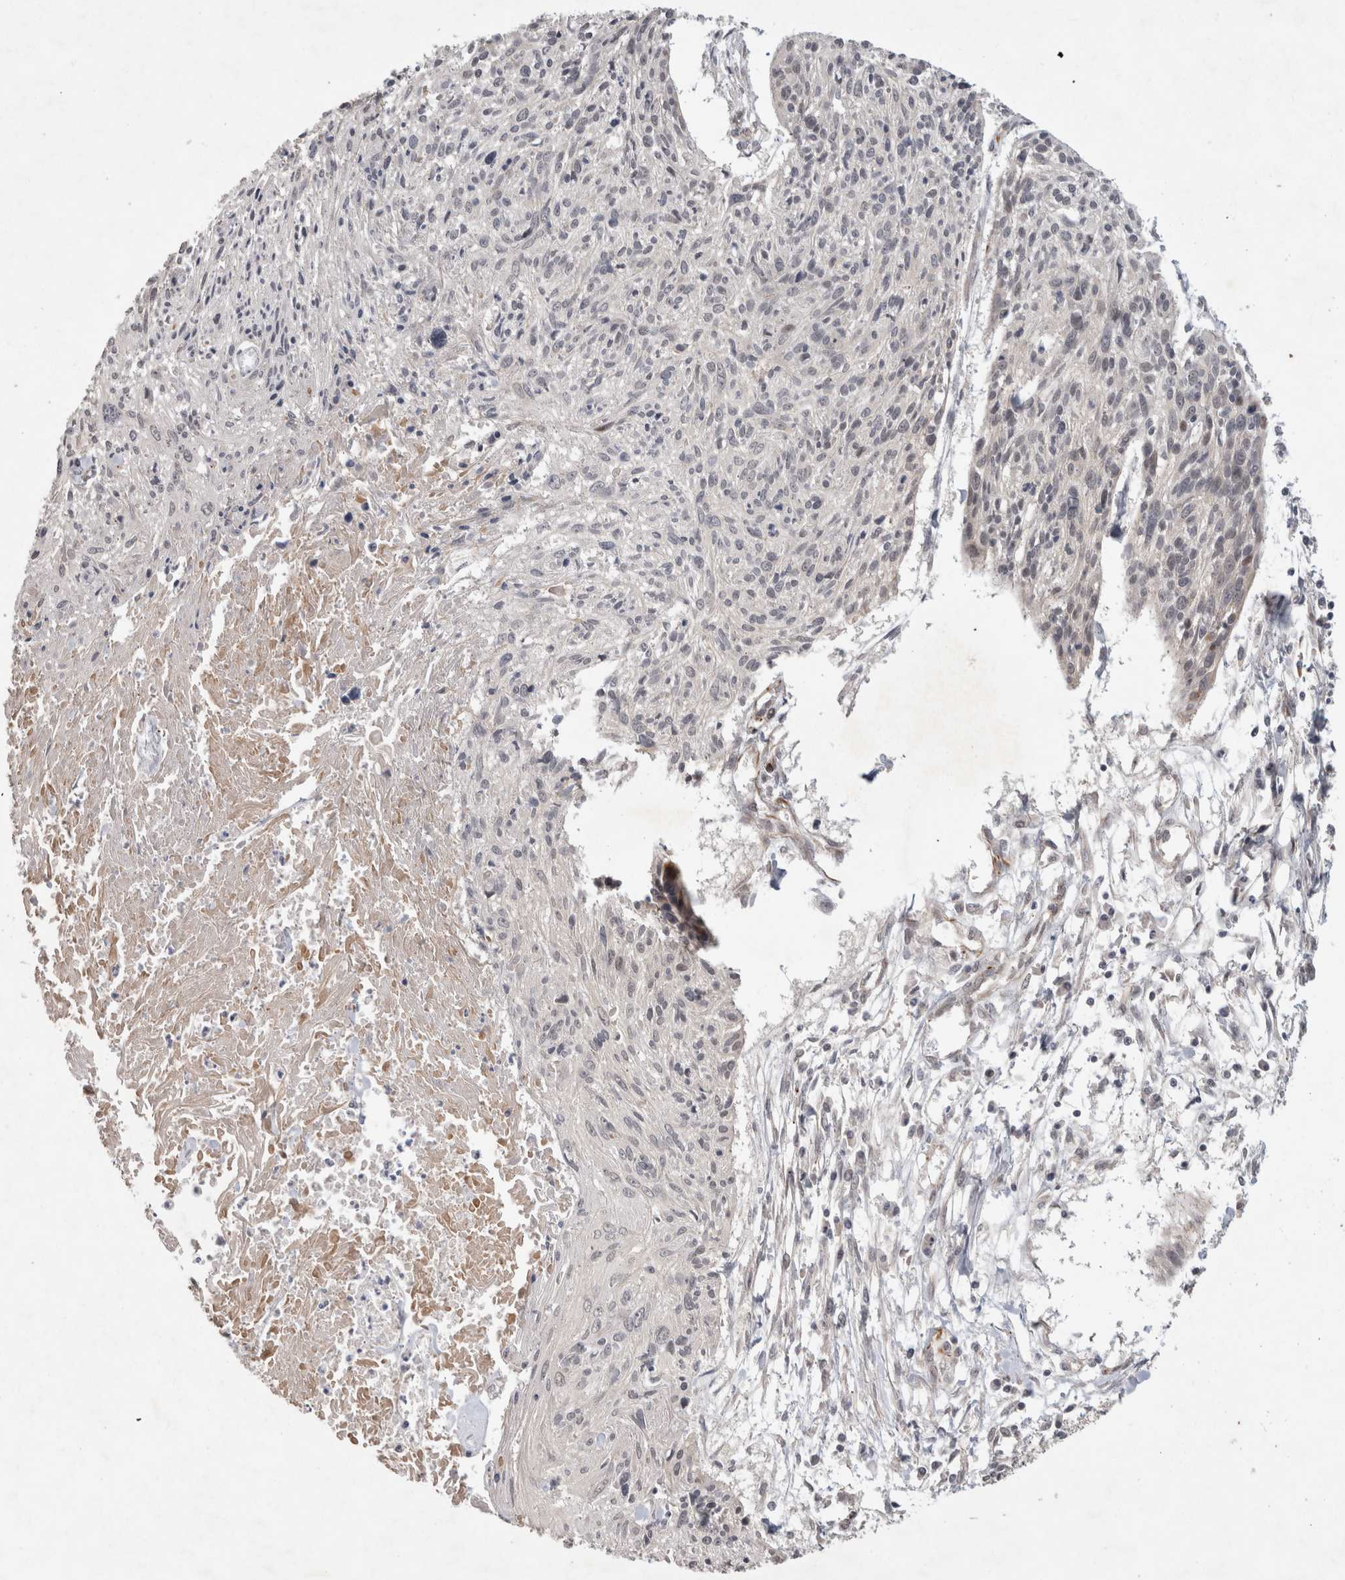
{"staining": {"intensity": "negative", "quantity": "none", "location": "none"}, "tissue": "cervical cancer", "cell_type": "Tumor cells", "image_type": "cancer", "snomed": [{"axis": "morphology", "description": "Squamous cell carcinoma, NOS"}, {"axis": "topography", "description": "Cervix"}], "caption": "This histopathology image is of cervical cancer (squamous cell carcinoma) stained with immunohistochemistry to label a protein in brown with the nuclei are counter-stained blue. There is no staining in tumor cells.", "gene": "CRISPLD1", "patient": {"sex": "female", "age": 51}}